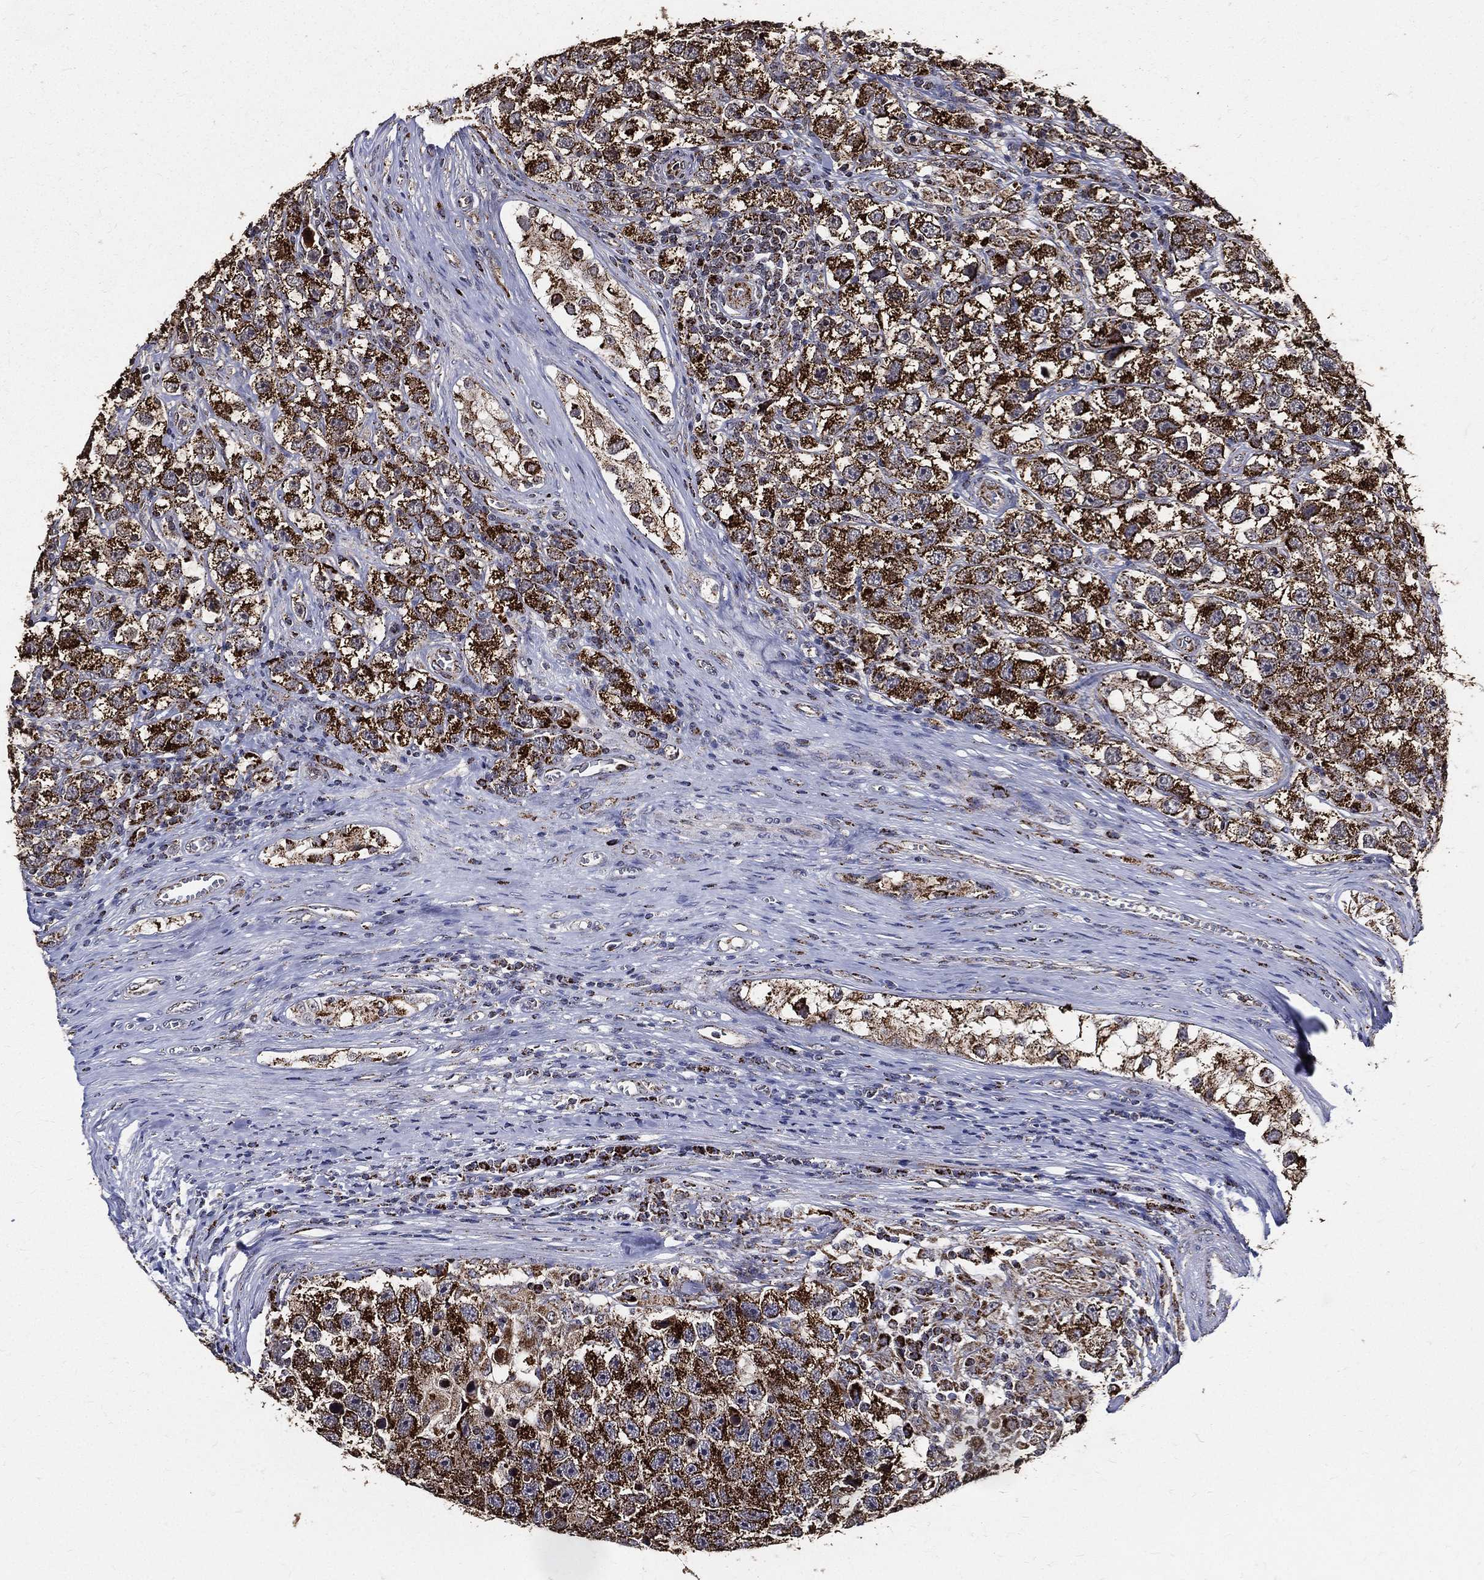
{"staining": {"intensity": "strong", "quantity": ">75%", "location": "cytoplasmic/membranous"}, "tissue": "testis cancer", "cell_type": "Tumor cells", "image_type": "cancer", "snomed": [{"axis": "morphology", "description": "Seminoma, NOS"}, {"axis": "topography", "description": "Testis"}], "caption": "DAB immunohistochemical staining of testis cancer (seminoma) displays strong cytoplasmic/membranous protein positivity in approximately >75% of tumor cells.", "gene": "NDUFAB1", "patient": {"sex": "male", "age": 26}}